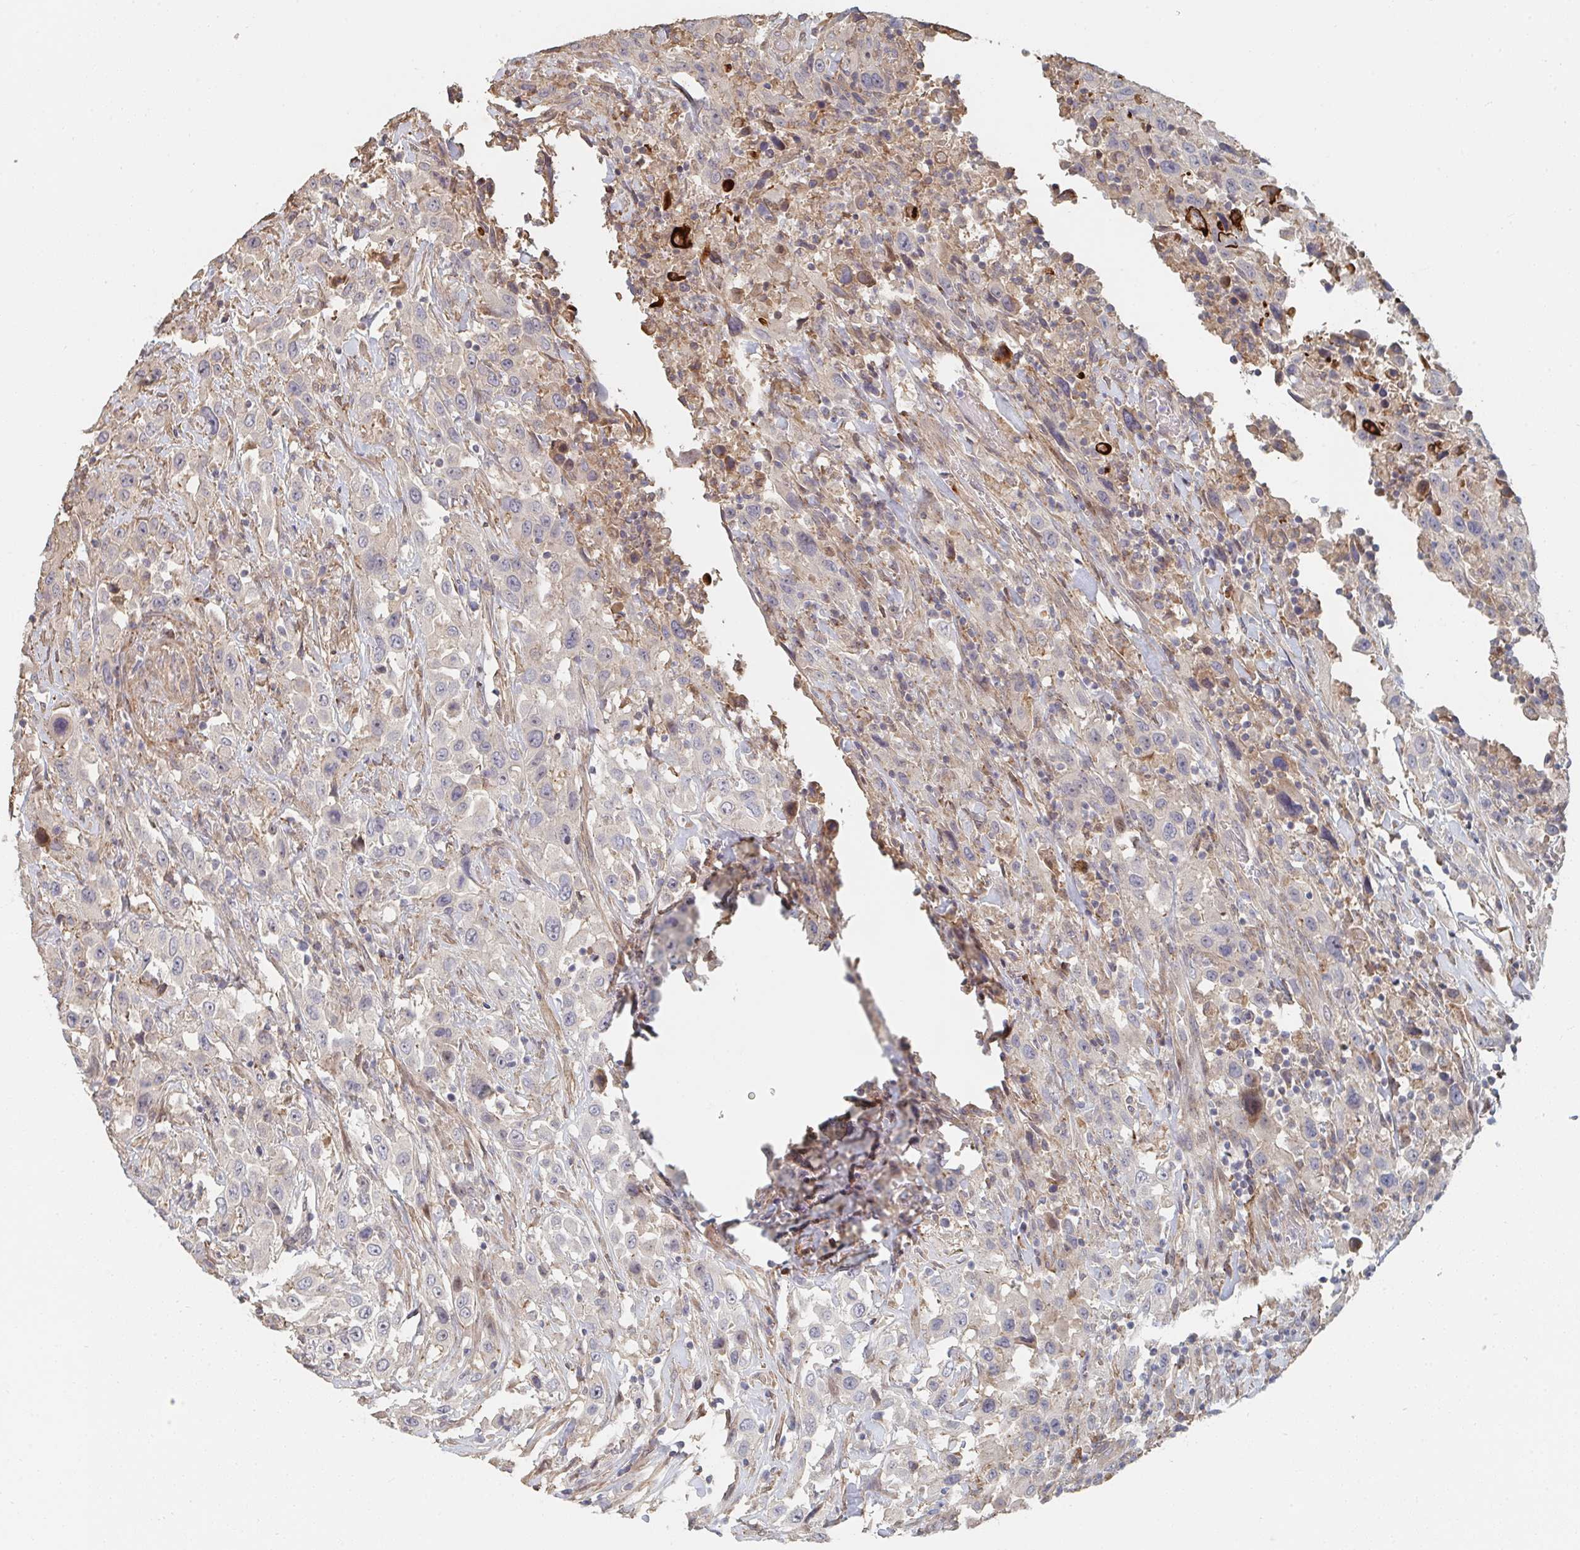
{"staining": {"intensity": "negative", "quantity": "none", "location": "none"}, "tissue": "urothelial cancer", "cell_type": "Tumor cells", "image_type": "cancer", "snomed": [{"axis": "morphology", "description": "Urothelial carcinoma, High grade"}, {"axis": "topography", "description": "Urinary bladder"}], "caption": "The histopathology image exhibits no staining of tumor cells in urothelial carcinoma (high-grade). (DAB (3,3'-diaminobenzidine) immunohistochemistry visualized using brightfield microscopy, high magnification).", "gene": "PTEN", "patient": {"sex": "male", "age": 61}}